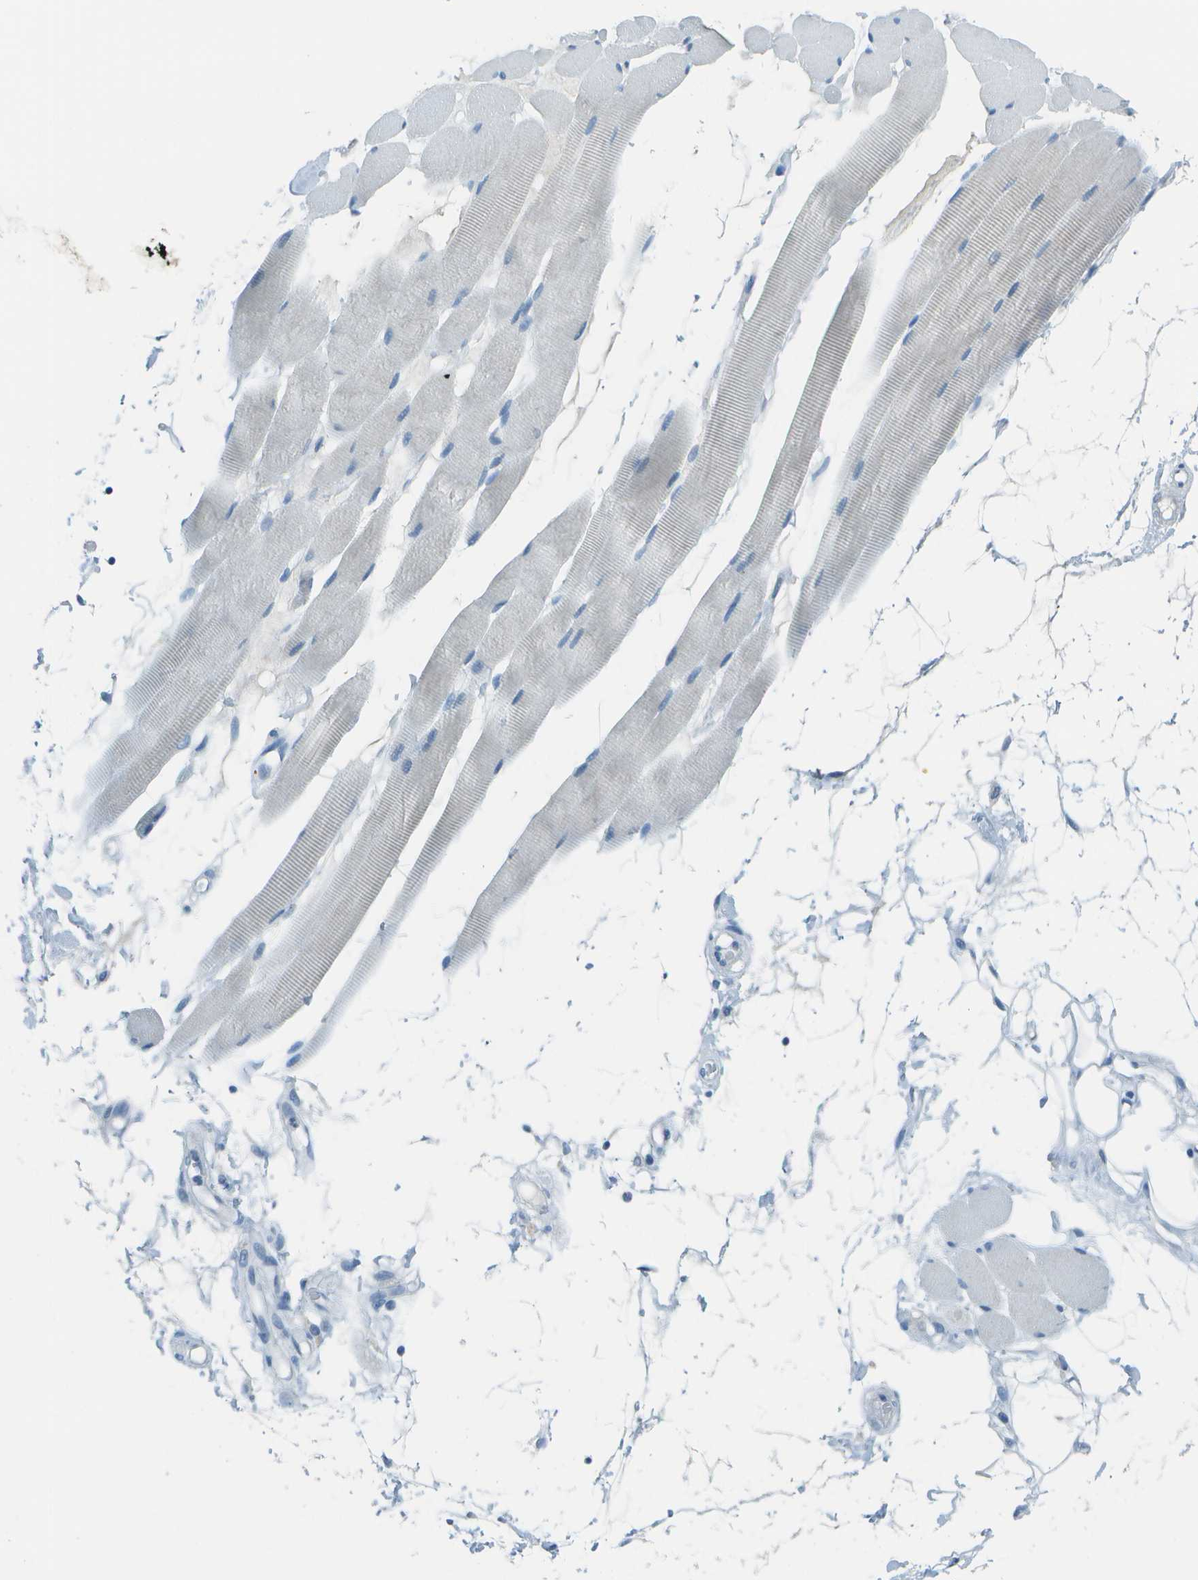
{"staining": {"intensity": "negative", "quantity": "none", "location": "none"}, "tissue": "skeletal muscle", "cell_type": "Myocytes", "image_type": "normal", "snomed": [{"axis": "morphology", "description": "Normal tissue, NOS"}, {"axis": "topography", "description": "Skeletal muscle"}, {"axis": "topography", "description": "Peripheral nerve tissue"}], "caption": "The immunohistochemistry photomicrograph has no significant staining in myocytes of skeletal muscle.", "gene": "FGF1", "patient": {"sex": "female", "age": 84}}